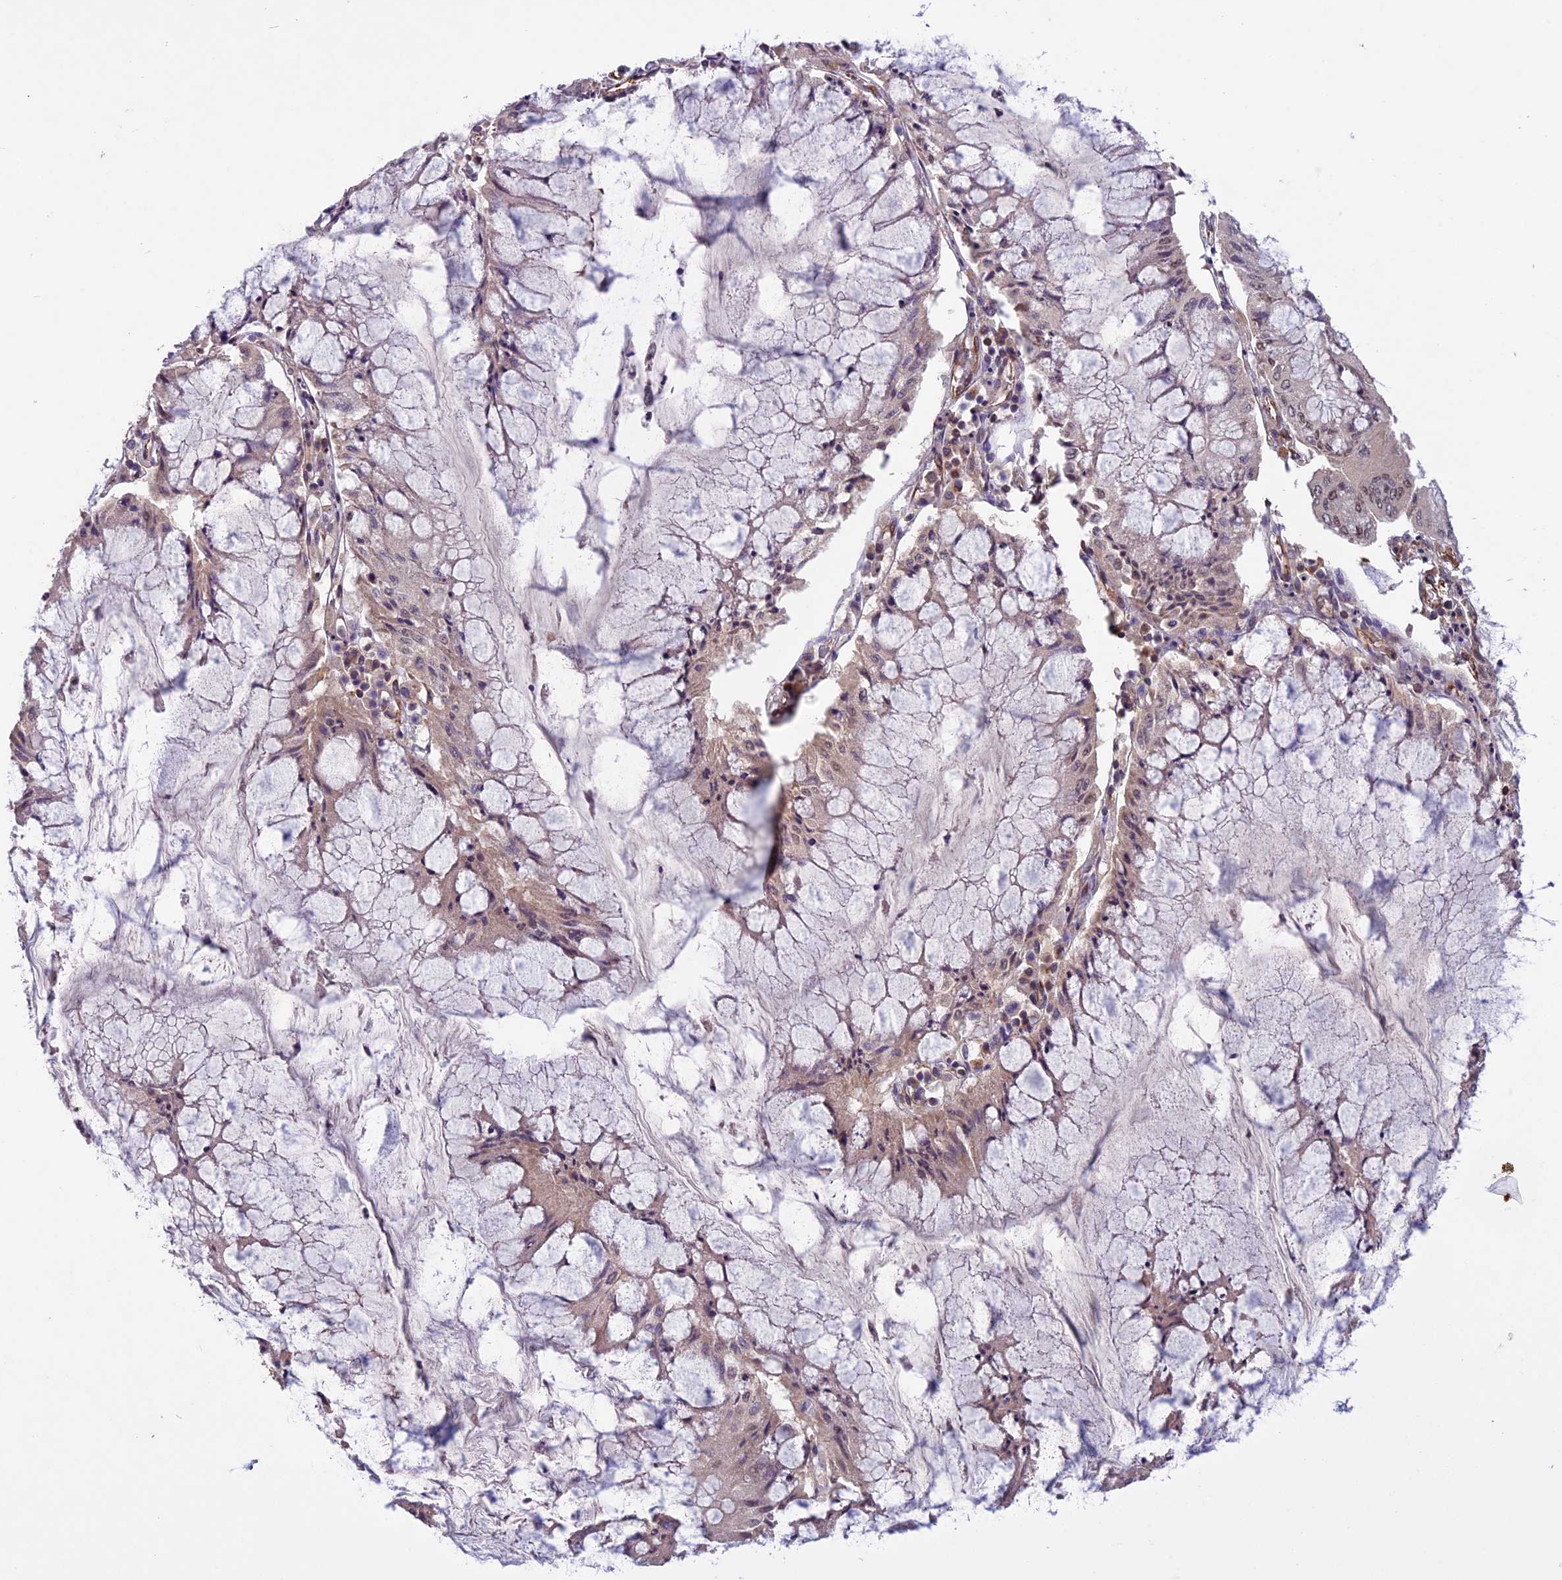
{"staining": {"intensity": "weak", "quantity": "25%-75%", "location": "cytoplasmic/membranous,nuclear"}, "tissue": "pancreatic cancer", "cell_type": "Tumor cells", "image_type": "cancer", "snomed": [{"axis": "morphology", "description": "Adenocarcinoma, NOS"}, {"axis": "topography", "description": "Pancreas"}], "caption": "Adenocarcinoma (pancreatic) tissue reveals weak cytoplasmic/membranous and nuclear staining in approximately 25%-75% of tumor cells, visualized by immunohistochemistry.", "gene": "C3orf70", "patient": {"sex": "female", "age": 50}}